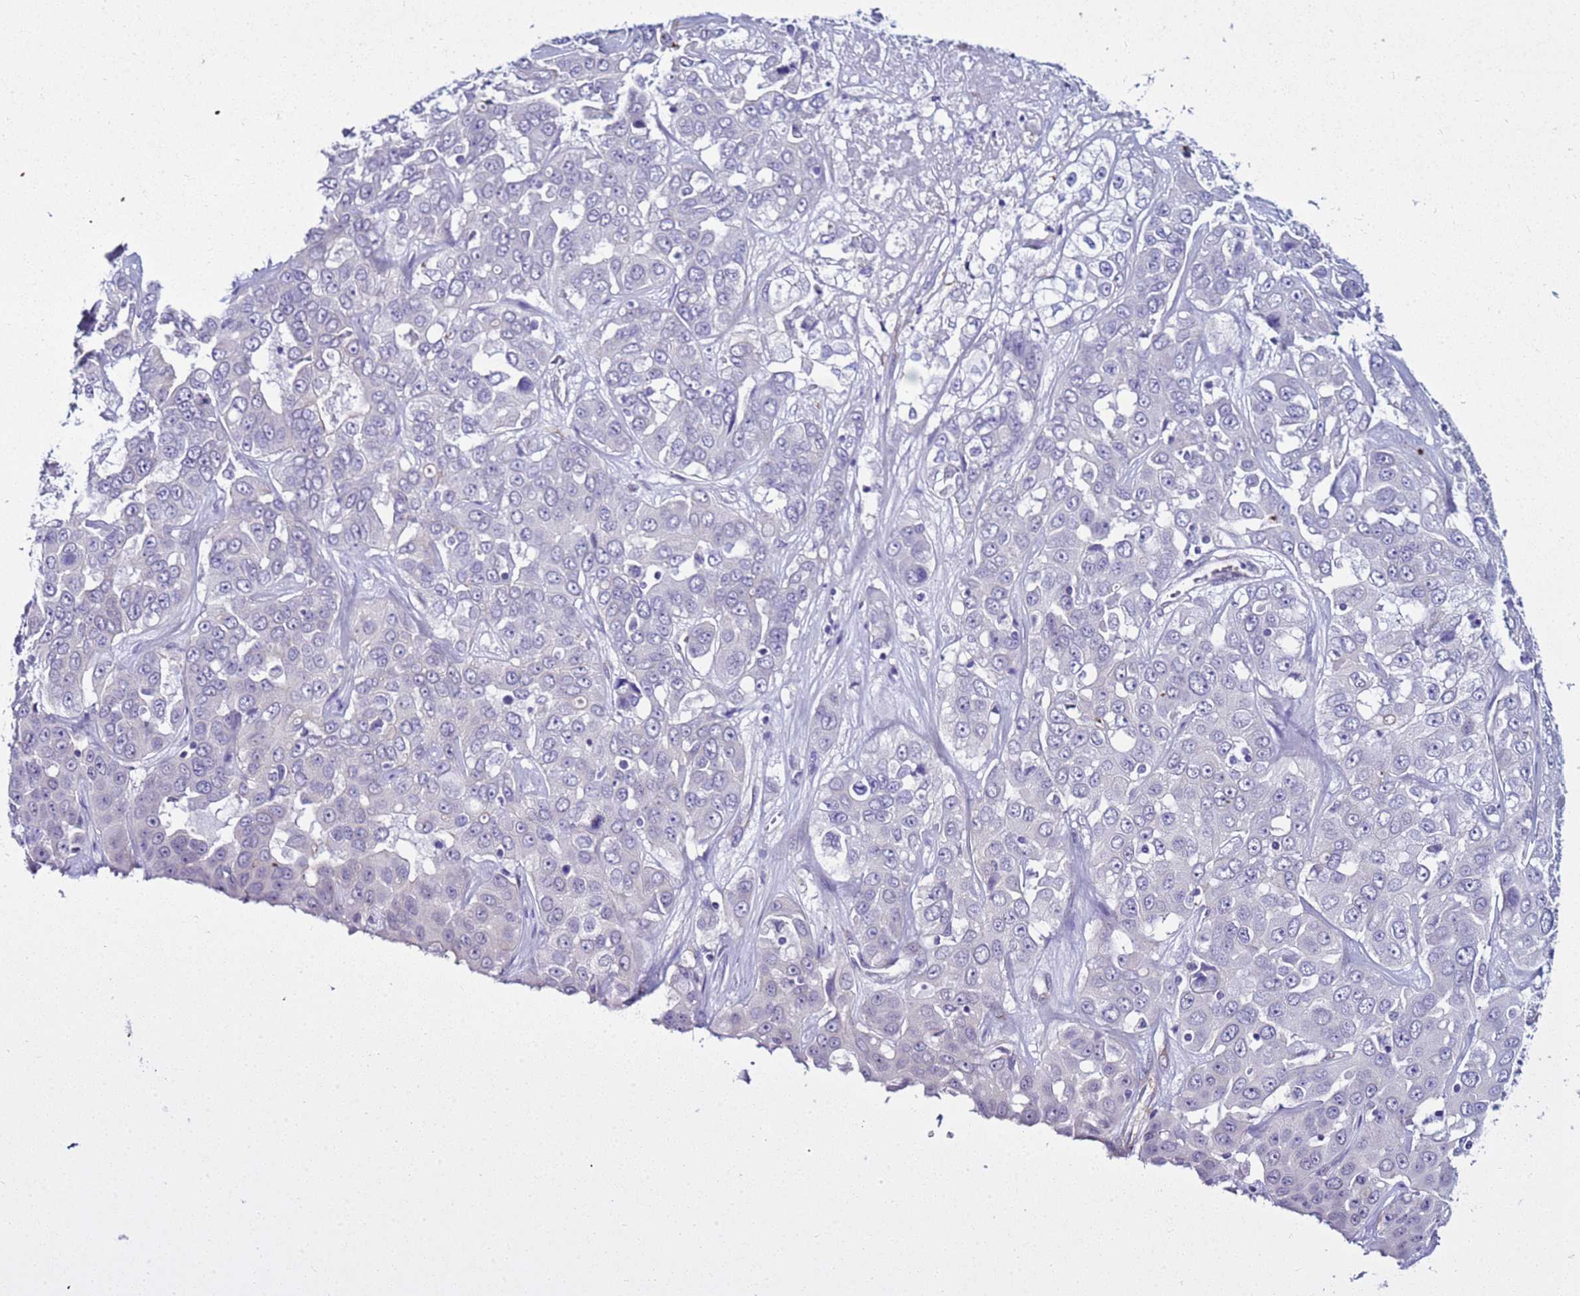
{"staining": {"intensity": "negative", "quantity": "none", "location": "none"}, "tissue": "liver cancer", "cell_type": "Tumor cells", "image_type": "cancer", "snomed": [{"axis": "morphology", "description": "Cholangiocarcinoma"}, {"axis": "topography", "description": "Liver"}], "caption": "IHC of human liver cancer (cholangiocarcinoma) shows no positivity in tumor cells.", "gene": "LRRC10B", "patient": {"sex": "female", "age": 52}}